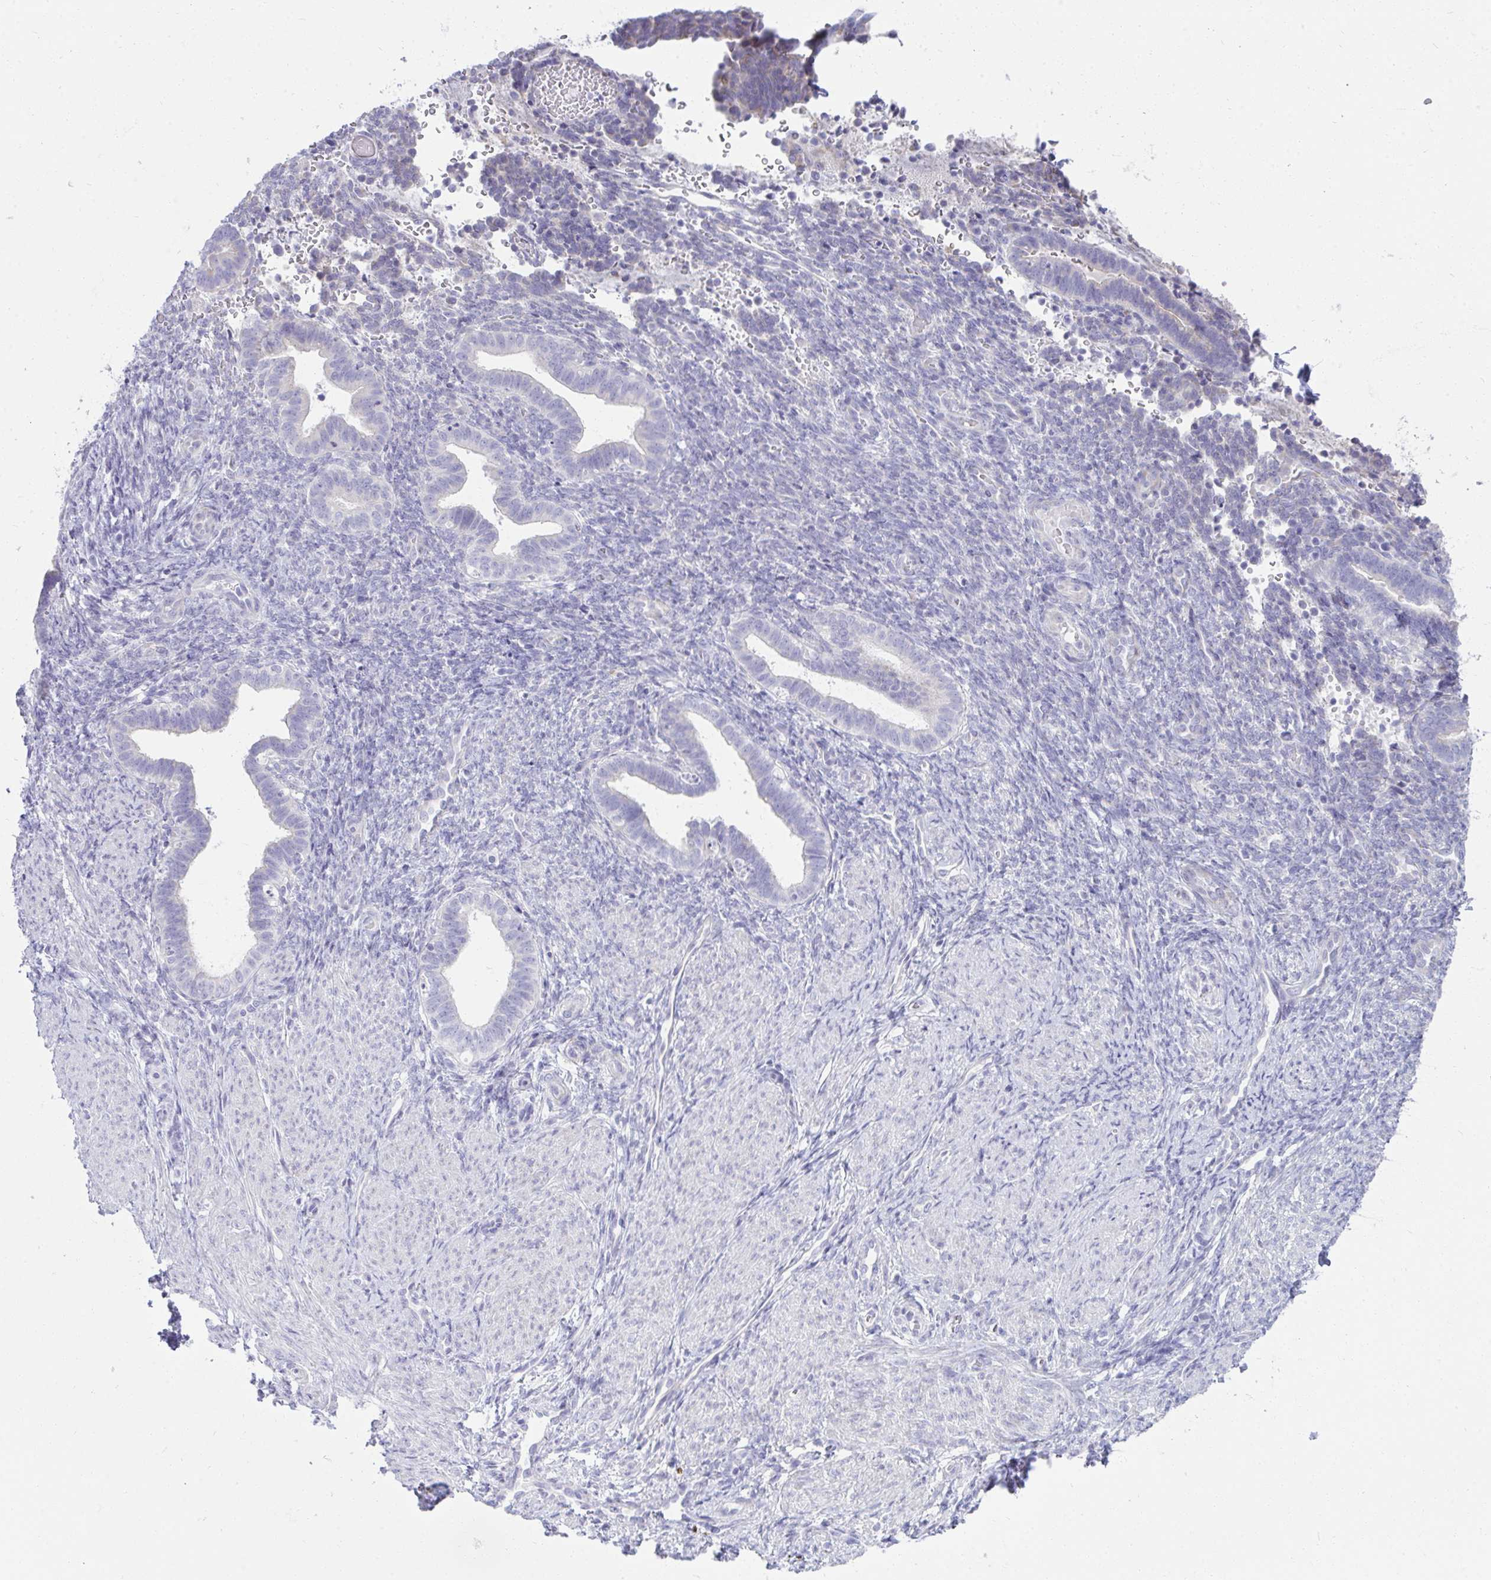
{"staining": {"intensity": "negative", "quantity": "none", "location": "none"}, "tissue": "endometrium", "cell_type": "Cells in endometrial stroma", "image_type": "normal", "snomed": [{"axis": "morphology", "description": "Normal tissue, NOS"}, {"axis": "topography", "description": "Endometrium"}], "caption": "The immunohistochemistry (IHC) image has no significant staining in cells in endometrial stroma of endometrium.", "gene": "FASLG", "patient": {"sex": "female", "age": 34}}